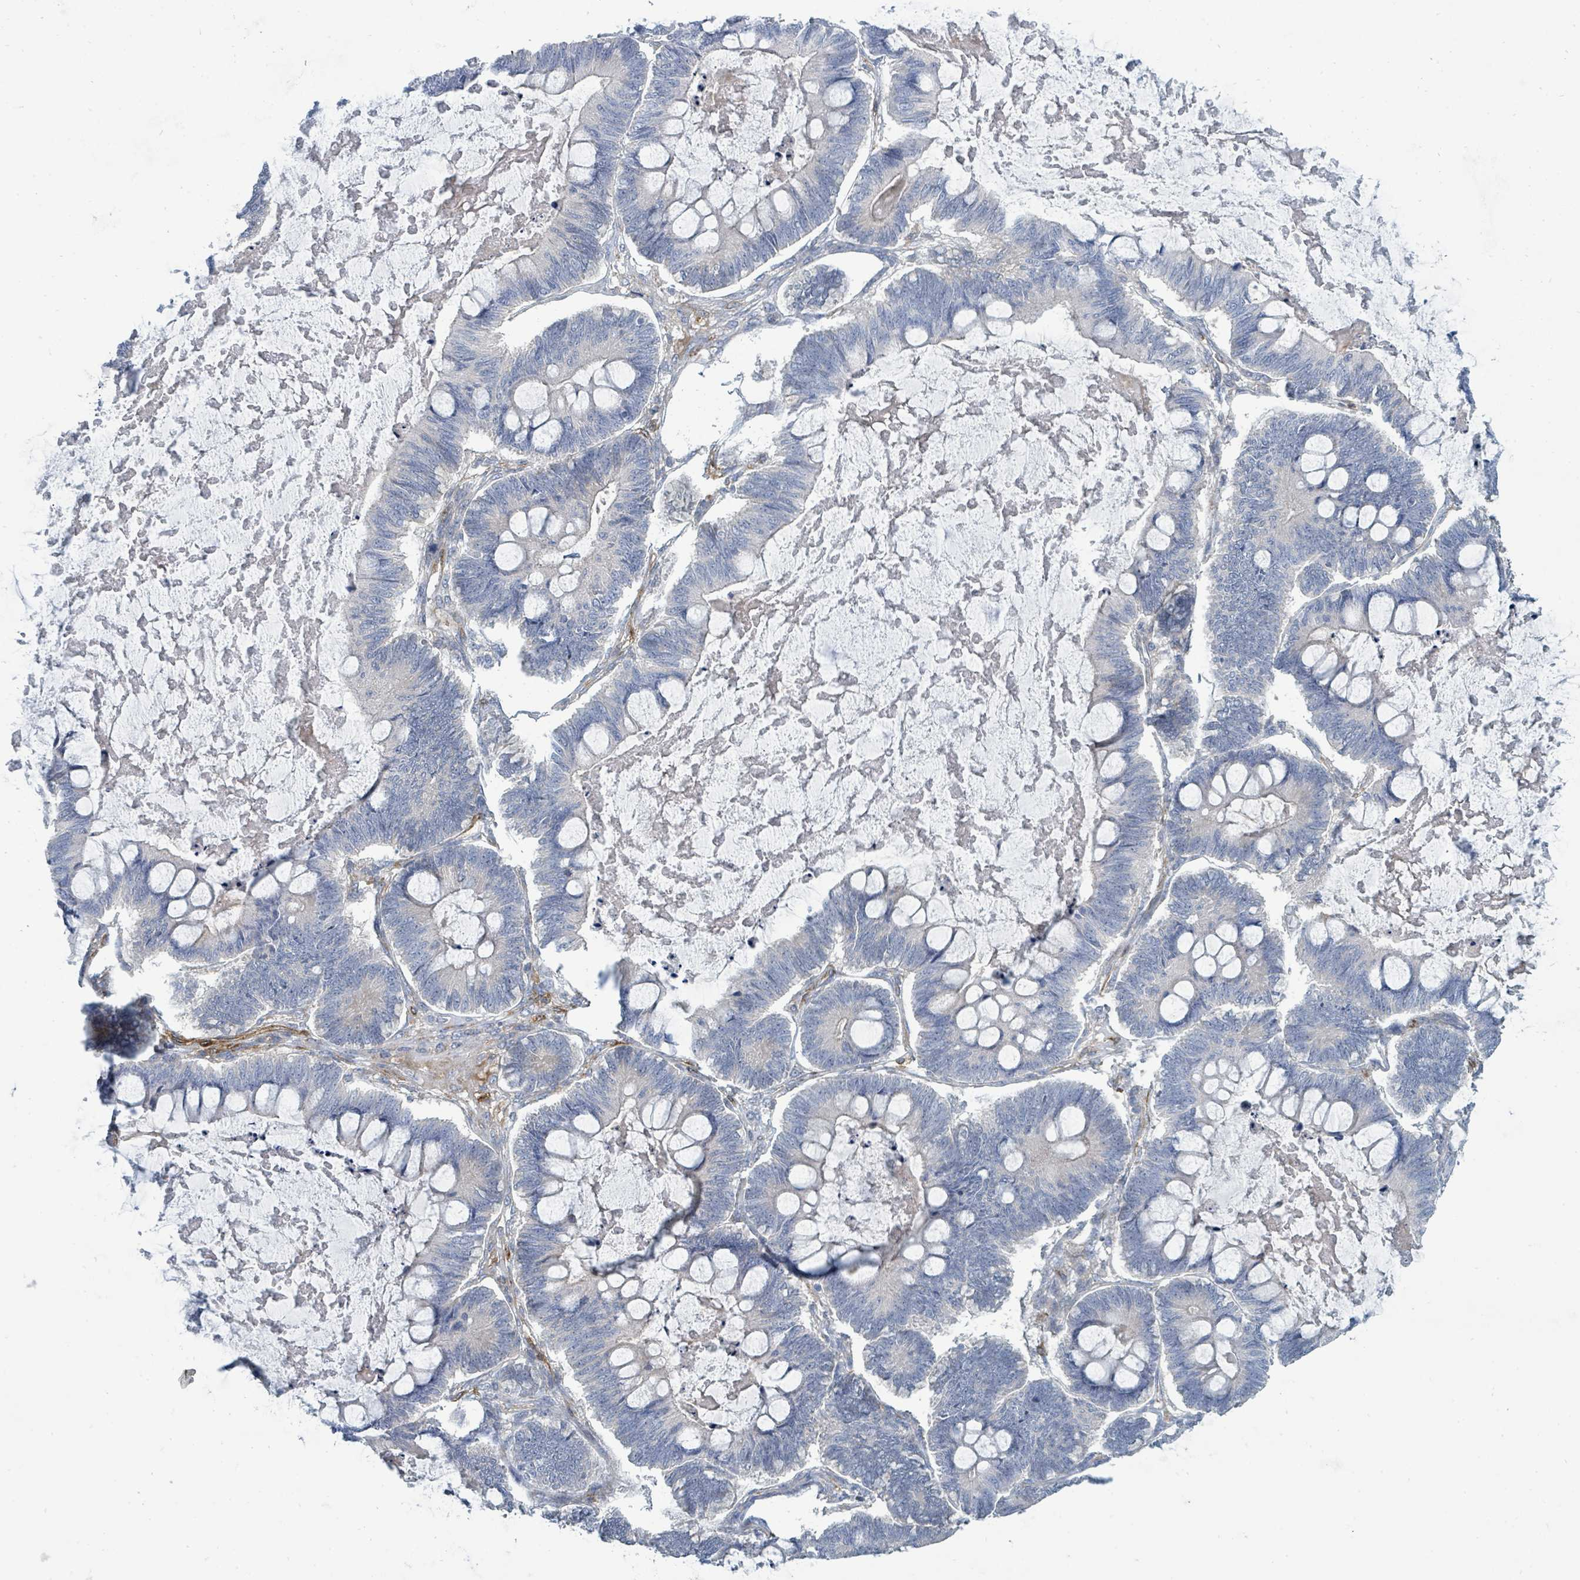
{"staining": {"intensity": "negative", "quantity": "none", "location": "none"}, "tissue": "ovarian cancer", "cell_type": "Tumor cells", "image_type": "cancer", "snomed": [{"axis": "morphology", "description": "Cystadenocarcinoma, mucinous, NOS"}, {"axis": "topography", "description": "Ovary"}], "caption": "Human mucinous cystadenocarcinoma (ovarian) stained for a protein using immunohistochemistry shows no positivity in tumor cells.", "gene": "IFIT1", "patient": {"sex": "female", "age": 61}}